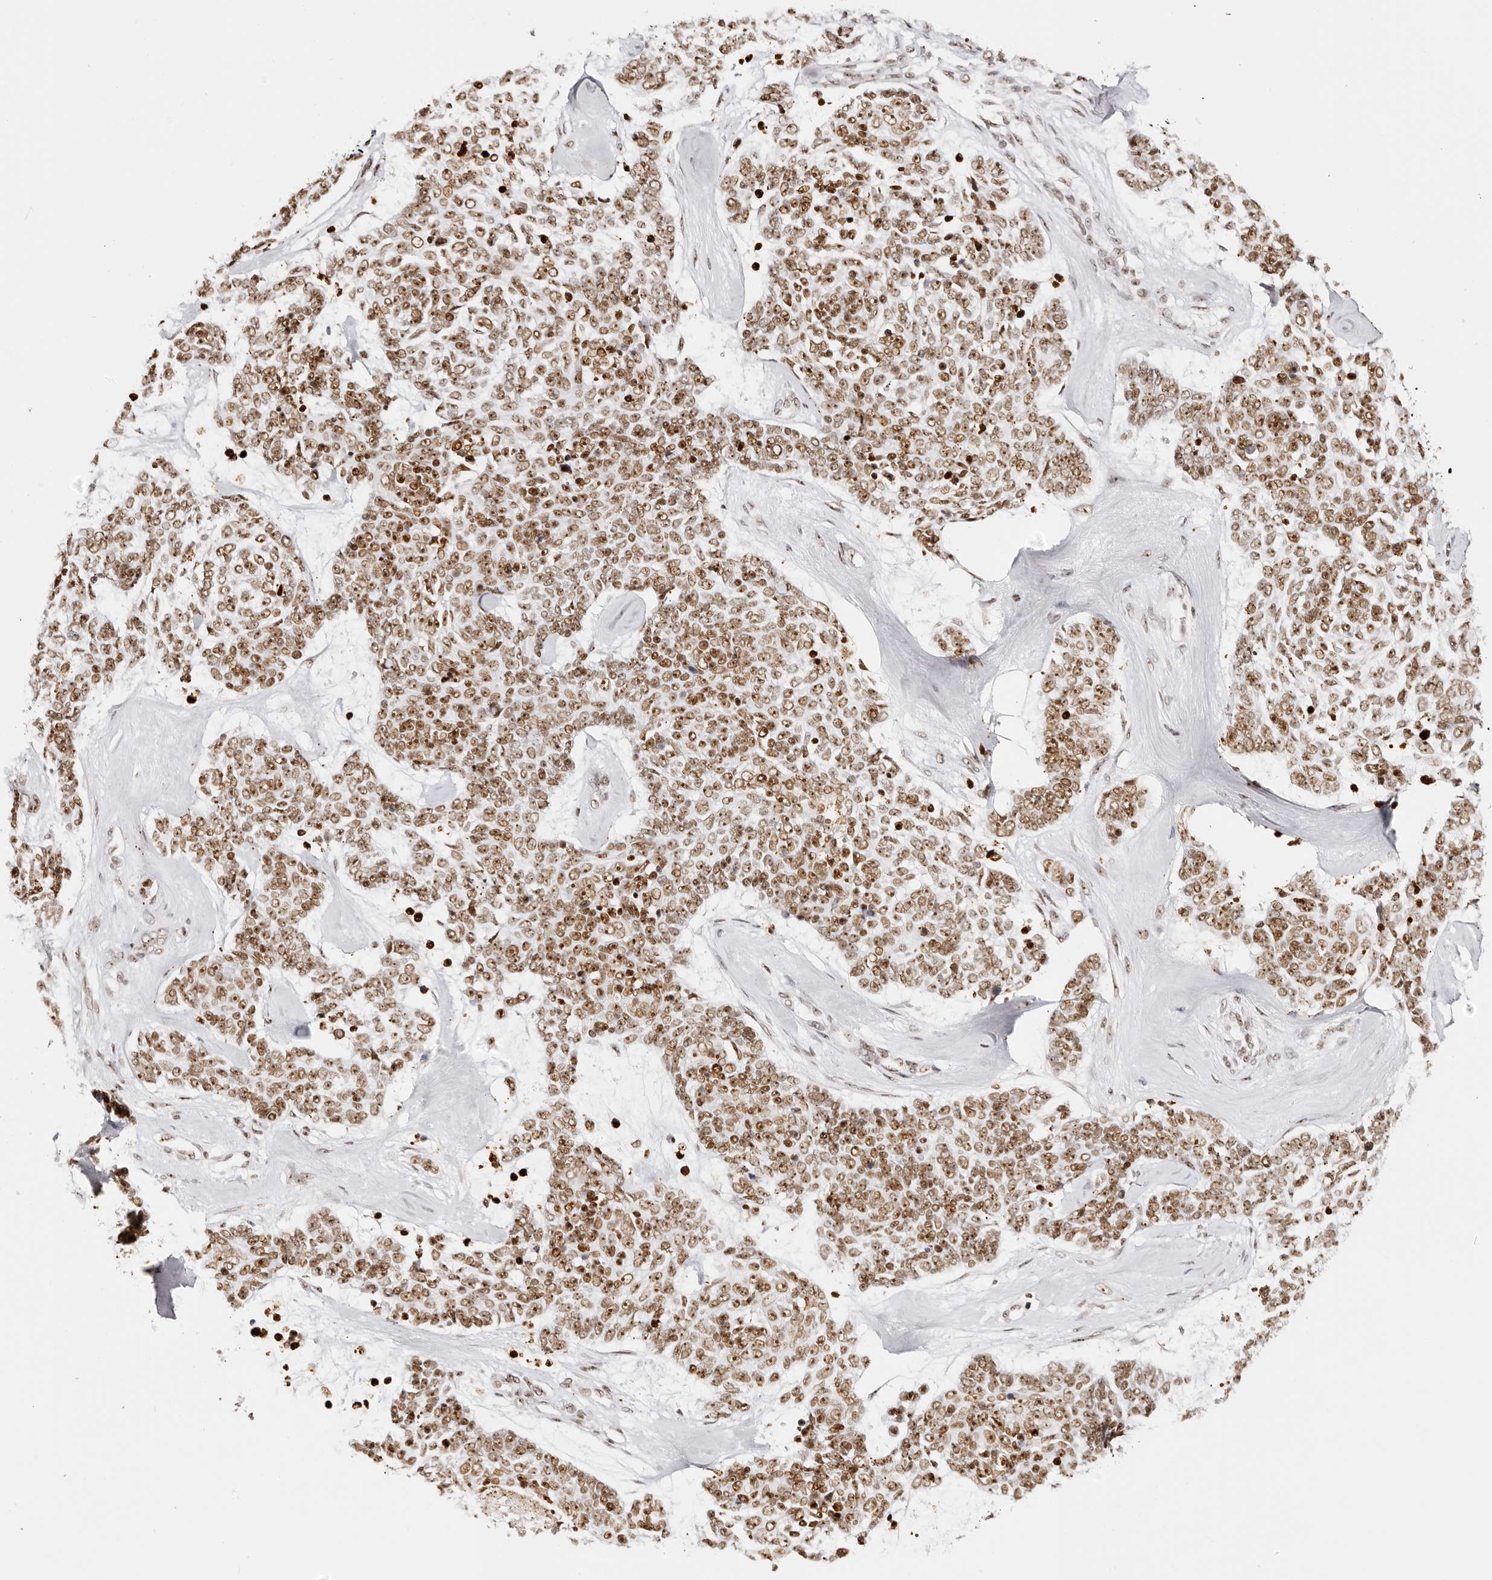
{"staining": {"intensity": "moderate", "quantity": ">75%", "location": "nuclear"}, "tissue": "skin cancer", "cell_type": "Tumor cells", "image_type": "cancer", "snomed": [{"axis": "morphology", "description": "Basal cell carcinoma"}, {"axis": "topography", "description": "Skin"}], "caption": "Skin basal cell carcinoma tissue exhibits moderate nuclear expression in about >75% of tumor cells", "gene": "IQGAP3", "patient": {"sex": "female", "age": 81}}